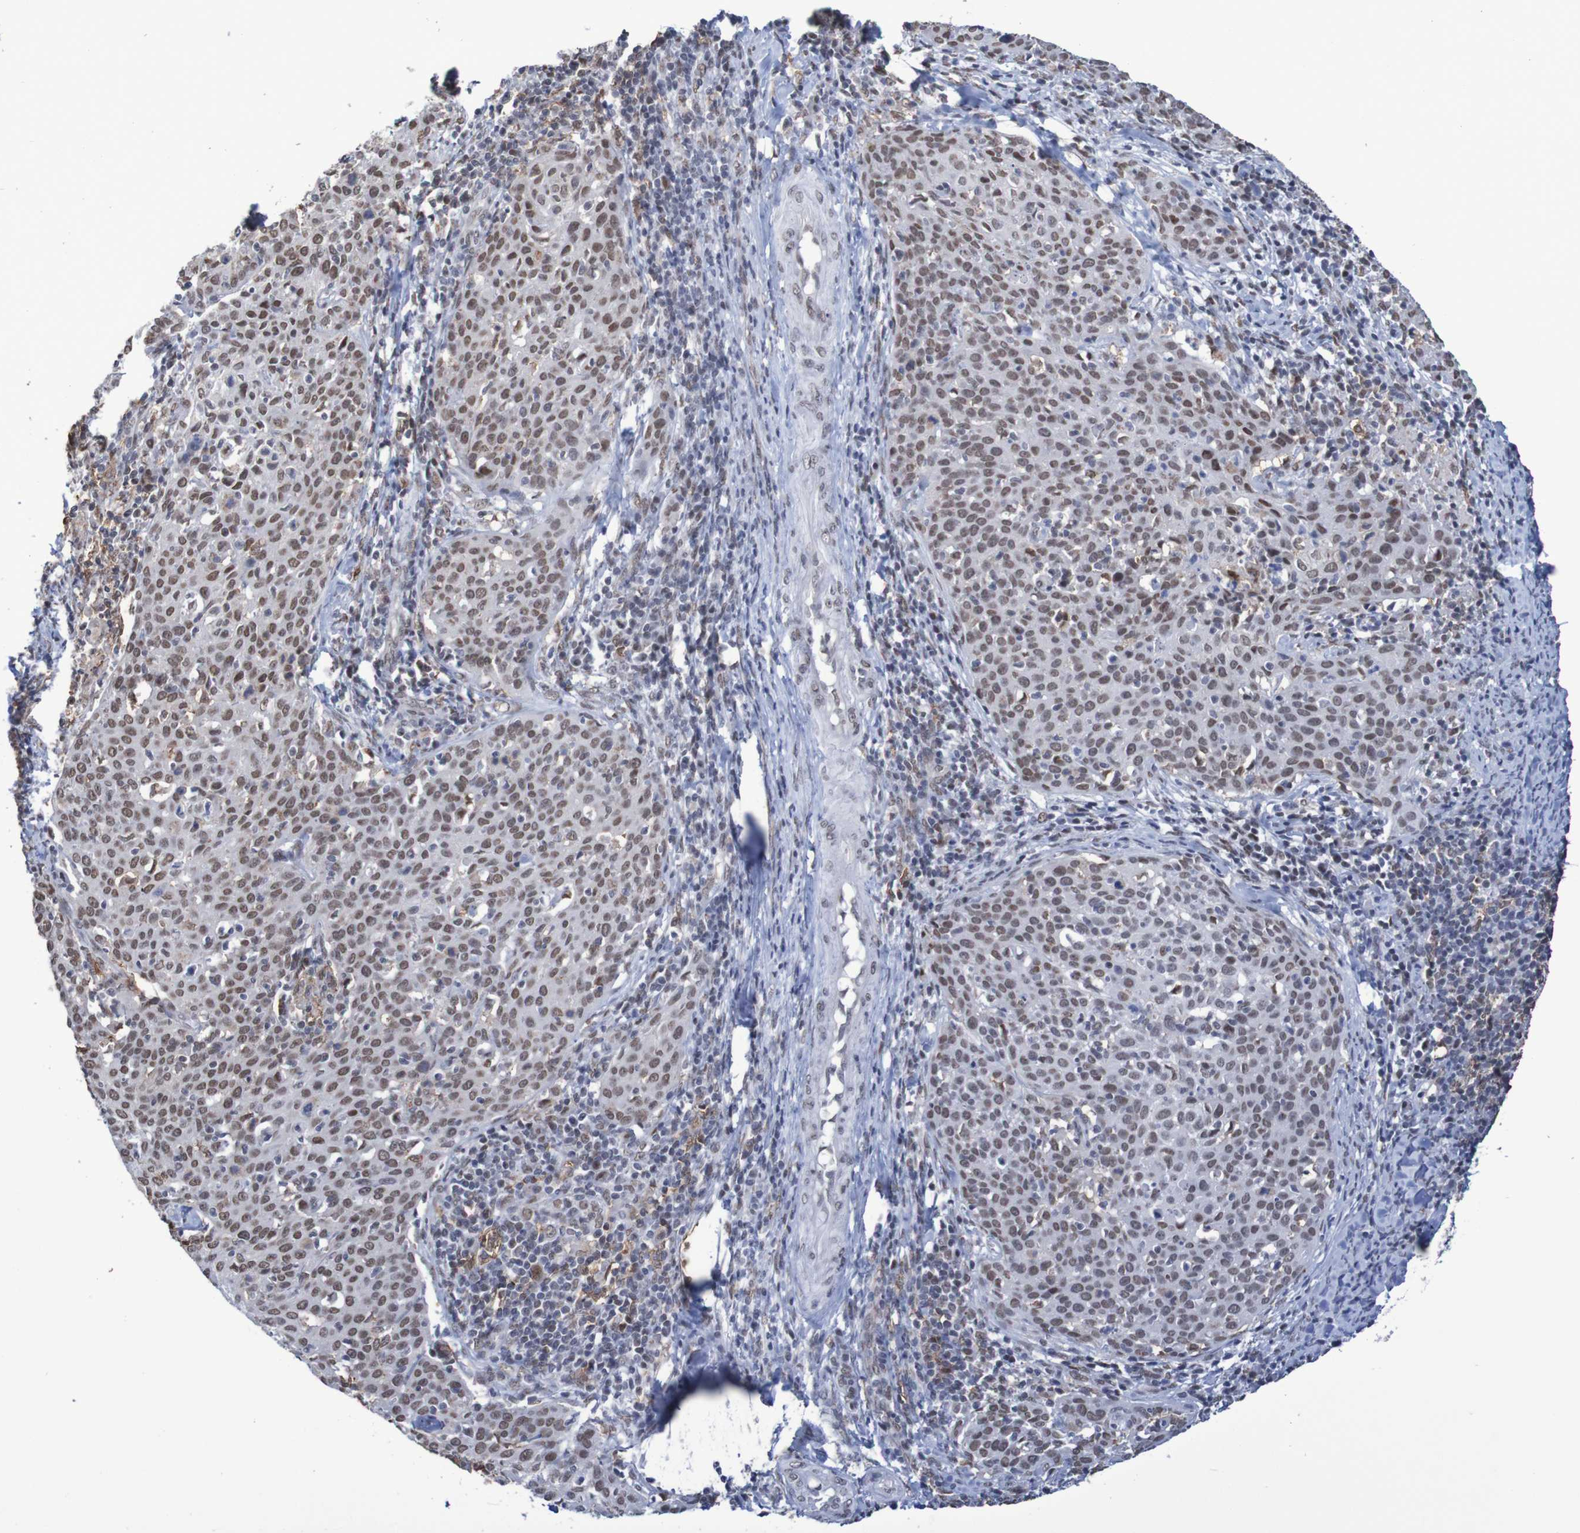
{"staining": {"intensity": "moderate", "quantity": ">75%", "location": "nuclear"}, "tissue": "cervical cancer", "cell_type": "Tumor cells", "image_type": "cancer", "snomed": [{"axis": "morphology", "description": "Squamous cell carcinoma, NOS"}, {"axis": "topography", "description": "Cervix"}], "caption": "IHC of cervical cancer exhibits medium levels of moderate nuclear staining in about >75% of tumor cells.", "gene": "MRTFB", "patient": {"sex": "female", "age": 38}}